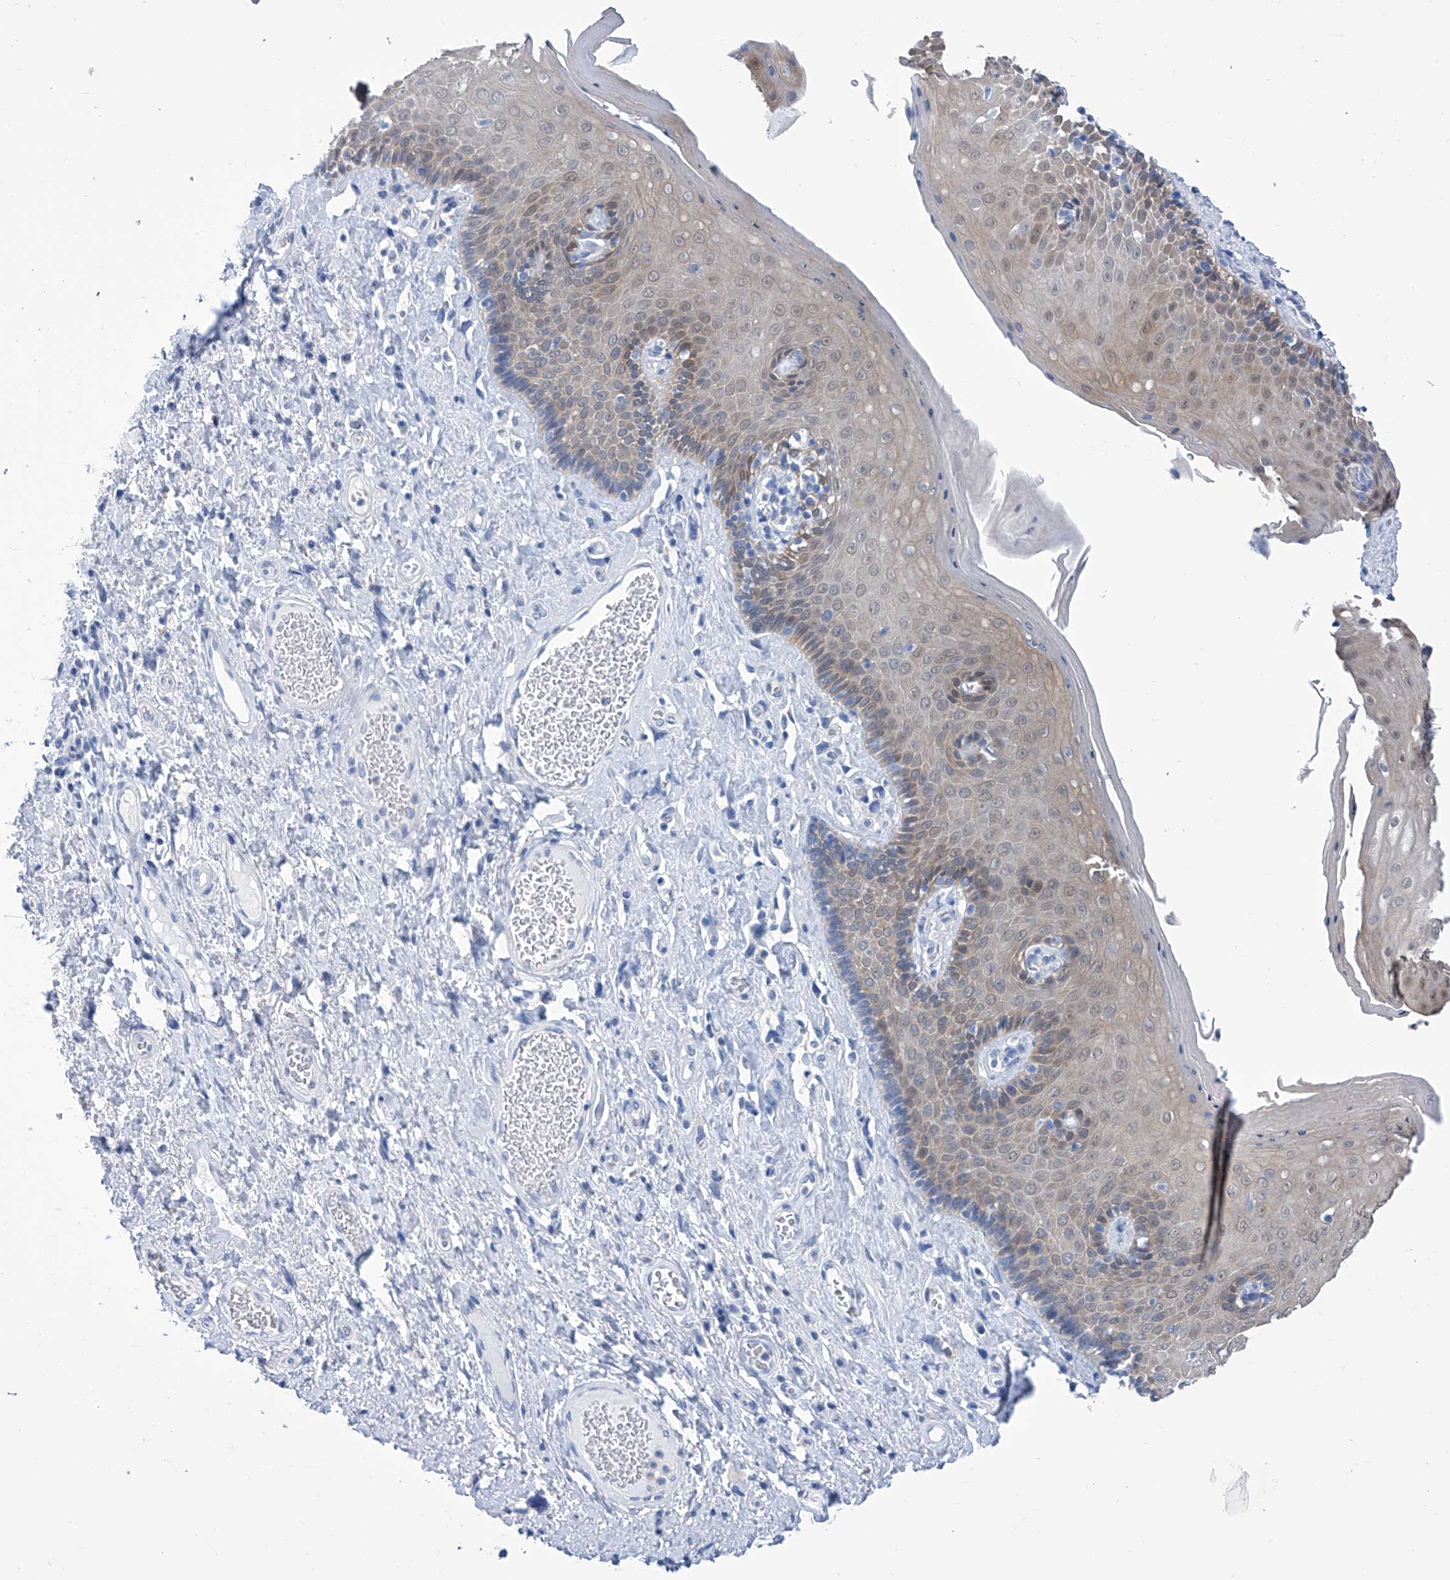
{"staining": {"intensity": "moderate", "quantity": "<25%", "location": "cytoplasmic/membranous"}, "tissue": "skin", "cell_type": "Epidermal cells", "image_type": "normal", "snomed": [{"axis": "morphology", "description": "Normal tissue, NOS"}, {"axis": "topography", "description": "Anal"}], "caption": "Brown immunohistochemical staining in unremarkable skin displays moderate cytoplasmic/membranous expression in about <25% of epidermal cells. The protein is shown in brown color, while the nuclei are stained blue.", "gene": "IMPA2", "patient": {"sex": "male", "age": 69}}